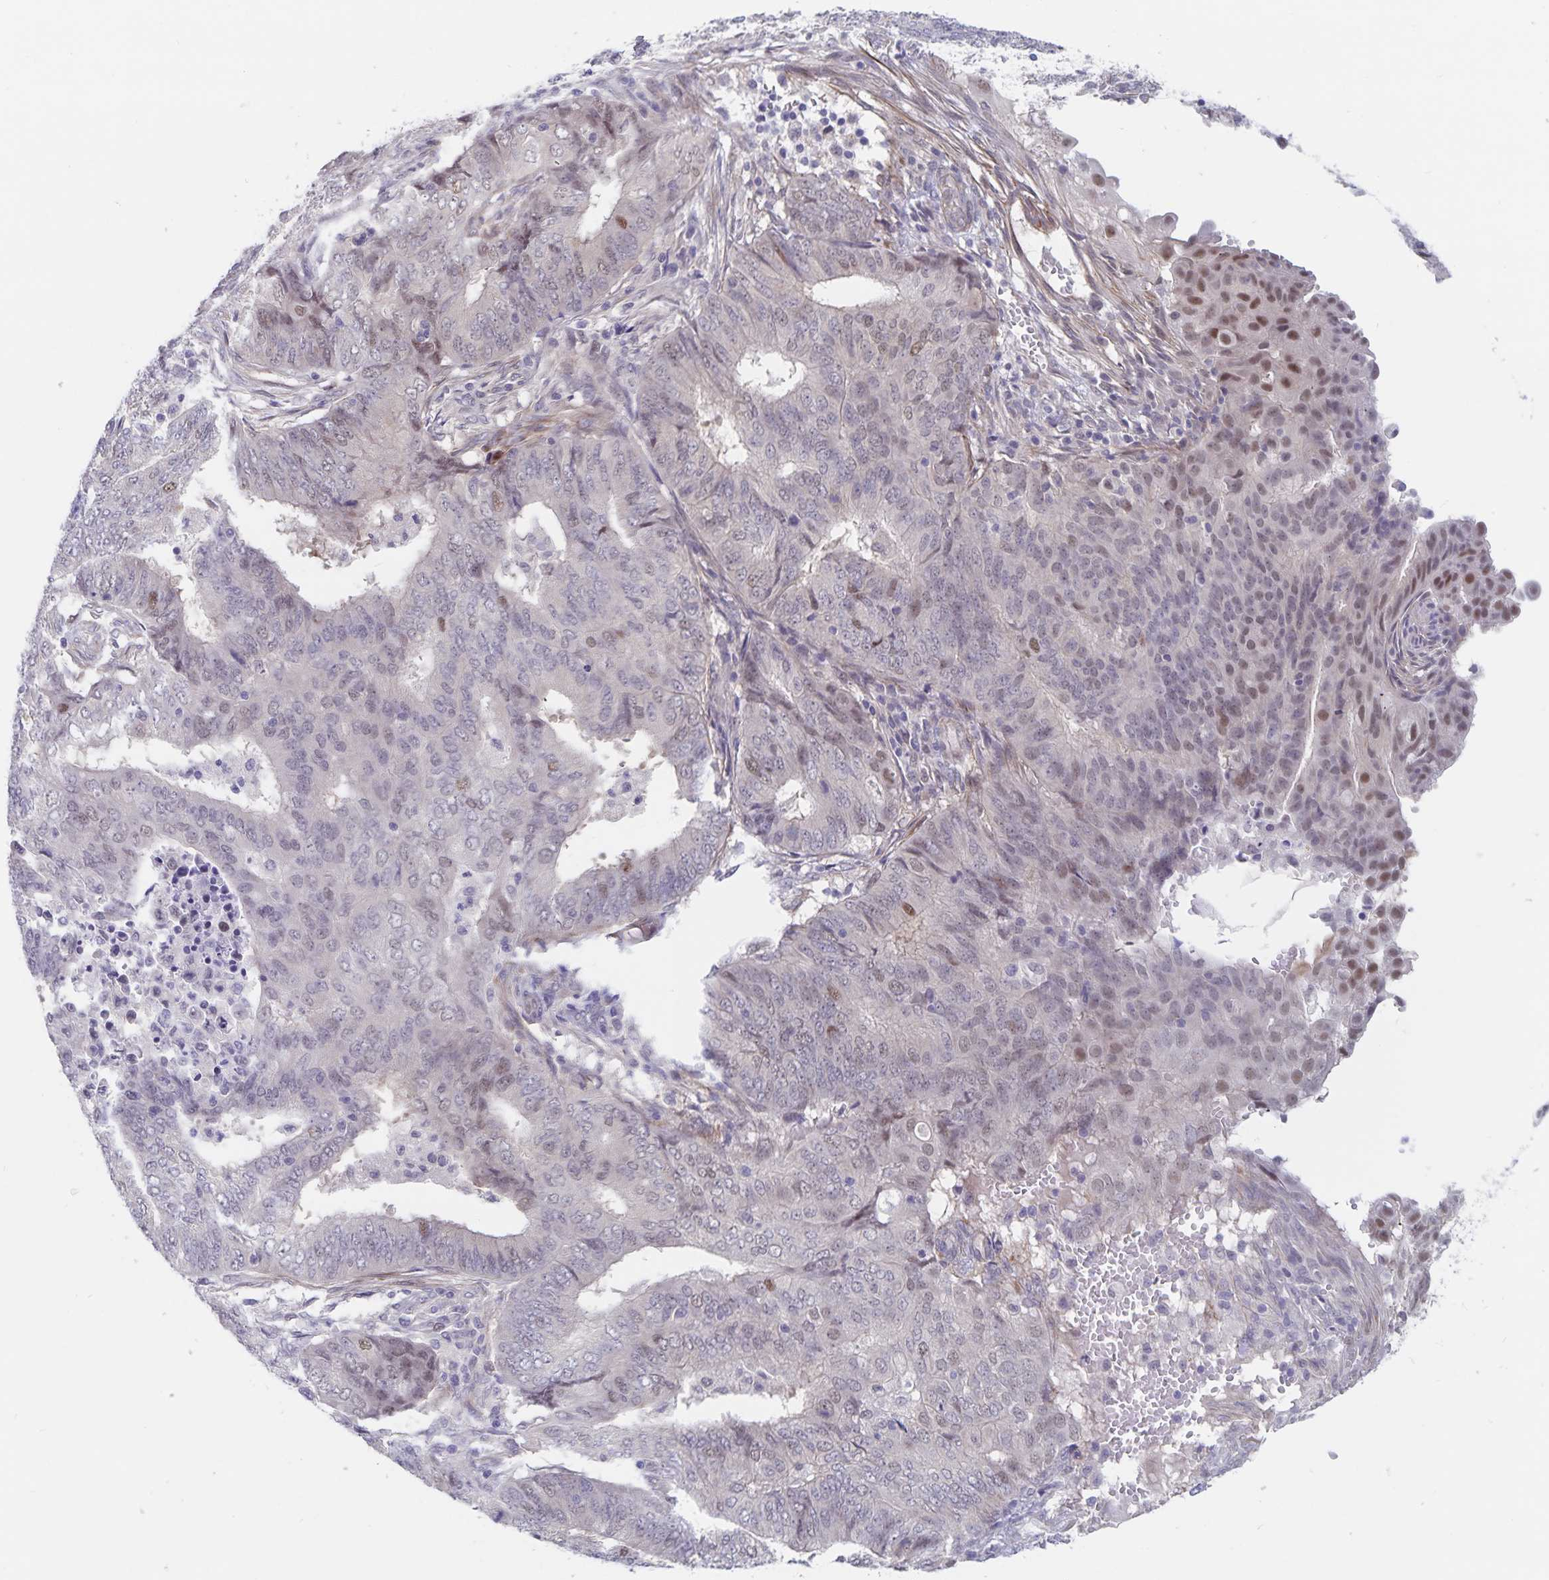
{"staining": {"intensity": "weak", "quantity": "<25%", "location": "nuclear"}, "tissue": "endometrial cancer", "cell_type": "Tumor cells", "image_type": "cancer", "snomed": [{"axis": "morphology", "description": "Adenocarcinoma, NOS"}, {"axis": "topography", "description": "Endometrium"}], "caption": "A micrograph of human endometrial cancer (adenocarcinoma) is negative for staining in tumor cells.", "gene": "BAG6", "patient": {"sex": "female", "age": 62}}